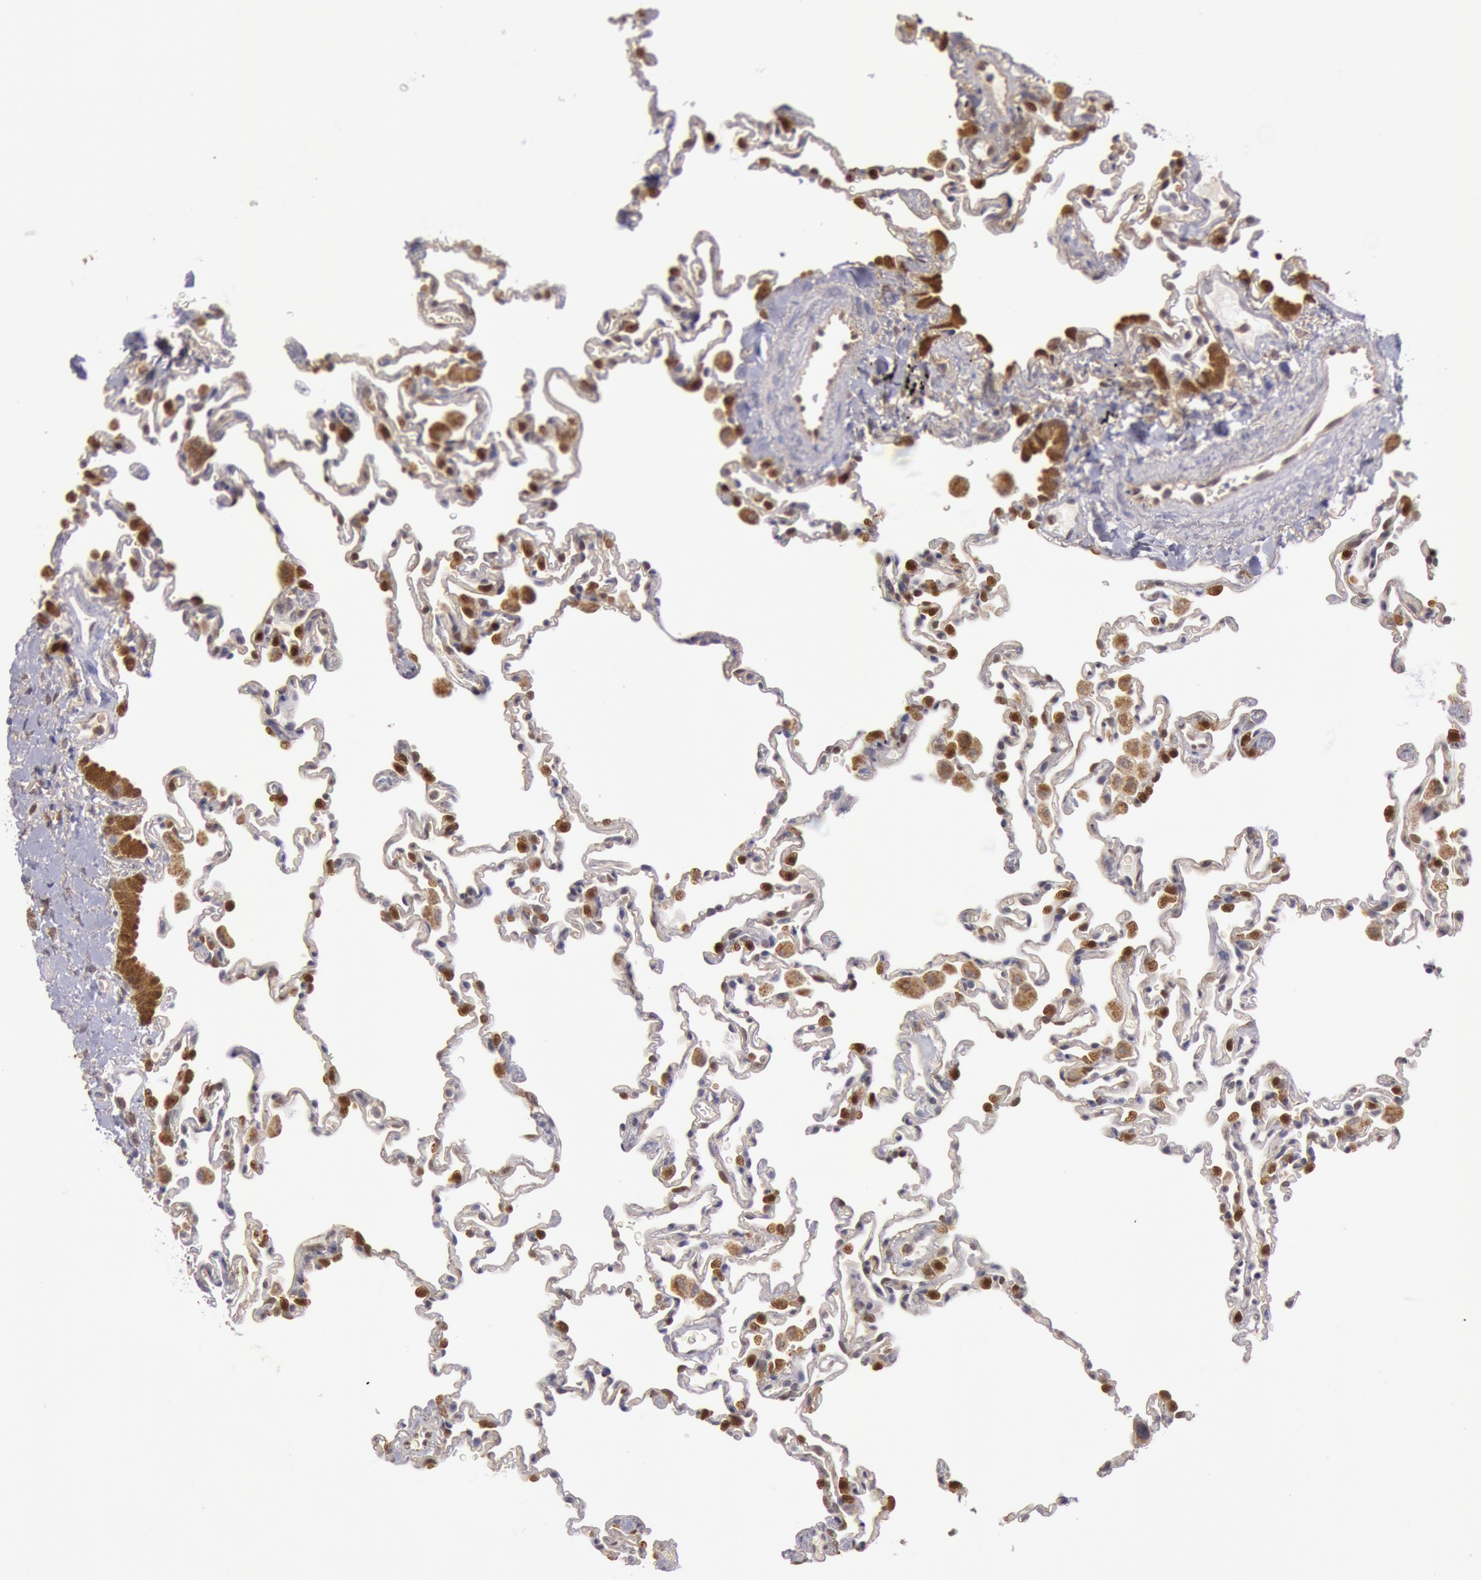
{"staining": {"intensity": "moderate", "quantity": "25%-75%", "location": "cytoplasmic/membranous"}, "tissue": "lung", "cell_type": "Alveolar cells", "image_type": "normal", "snomed": [{"axis": "morphology", "description": "Normal tissue, NOS"}, {"axis": "topography", "description": "Lung"}], "caption": "This is an image of immunohistochemistry (IHC) staining of benign lung, which shows moderate positivity in the cytoplasmic/membranous of alveolar cells.", "gene": "MPST", "patient": {"sex": "male", "age": 59}}